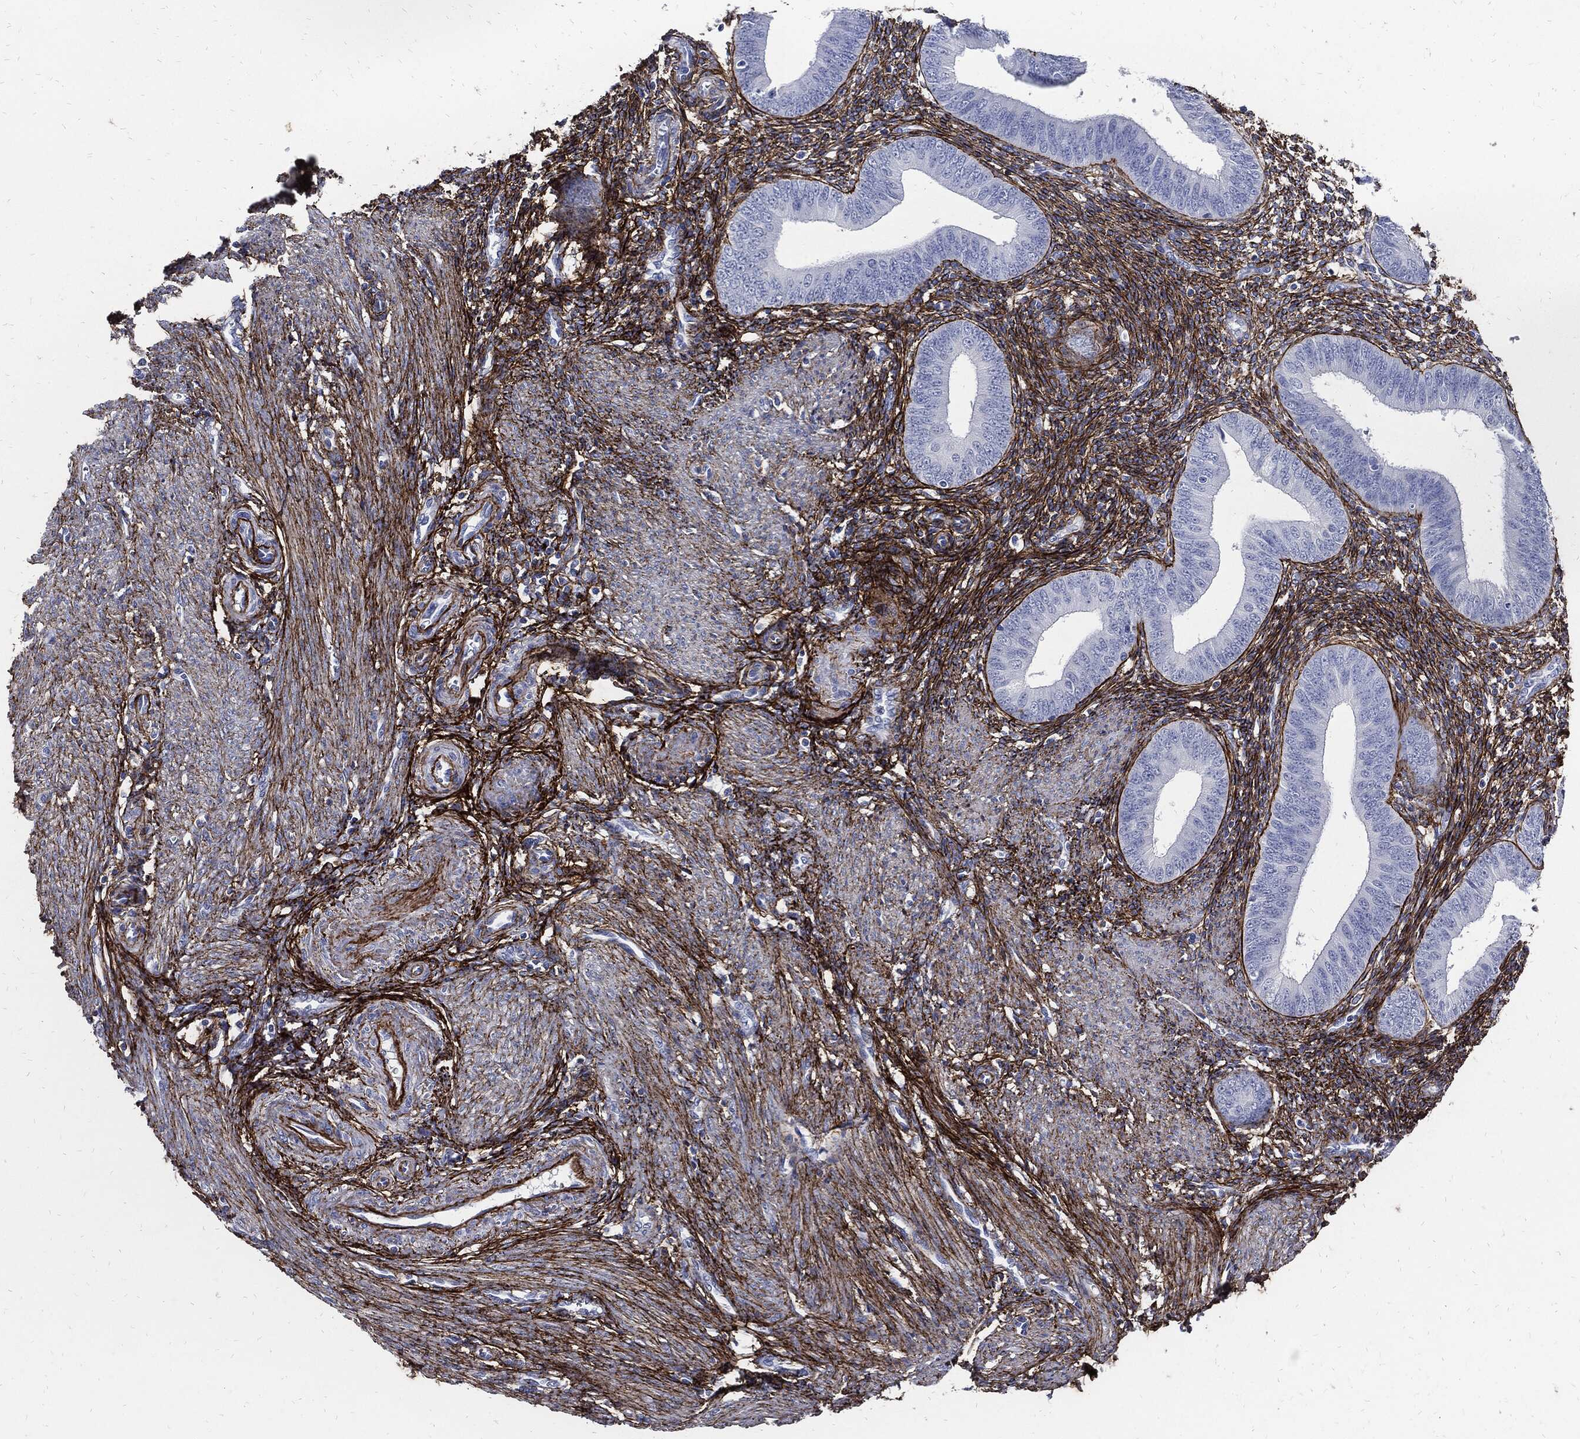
{"staining": {"intensity": "strong", "quantity": ">75%", "location": "cytoplasmic/membranous"}, "tissue": "endometrium", "cell_type": "Cells in endometrial stroma", "image_type": "normal", "snomed": [{"axis": "morphology", "description": "Normal tissue, NOS"}, {"axis": "topography", "description": "Endometrium"}], "caption": "Immunohistochemistry histopathology image of benign human endometrium stained for a protein (brown), which shows high levels of strong cytoplasmic/membranous positivity in about >75% of cells in endometrial stroma.", "gene": "FBN1", "patient": {"sex": "female", "age": 39}}